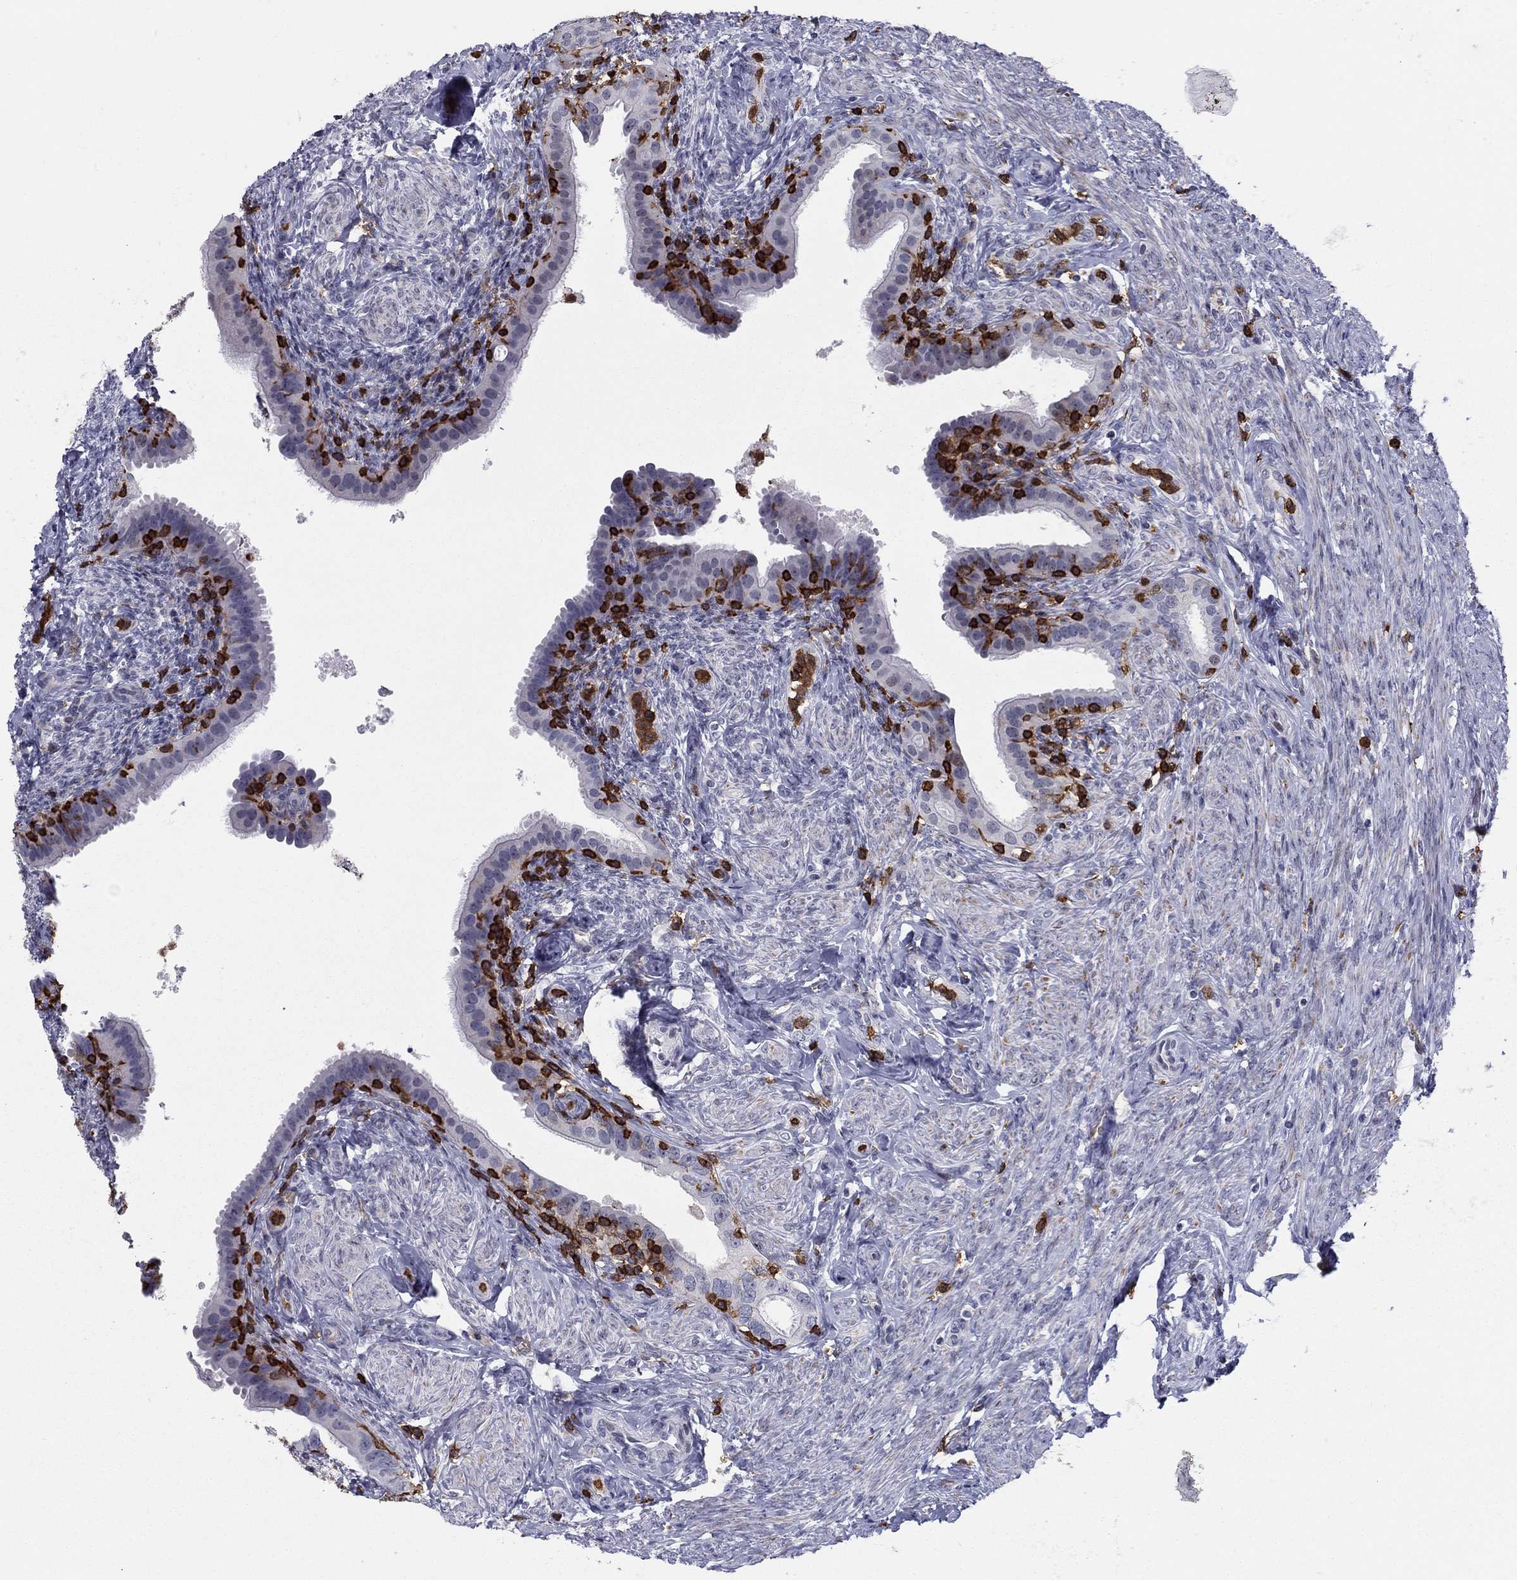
{"staining": {"intensity": "negative", "quantity": "none", "location": "none"}, "tissue": "fallopian tube", "cell_type": "Glandular cells", "image_type": "normal", "snomed": [{"axis": "morphology", "description": "Normal tissue, NOS"}, {"axis": "topography", "description": "Fallopian tube"}], "caption": "Immunohistochemistry of unremarkable human fallopian tube reveals no expression in glandular cells.", "gene": "ARHGAP27", "patient": {"sex": "female", "age": 41}}